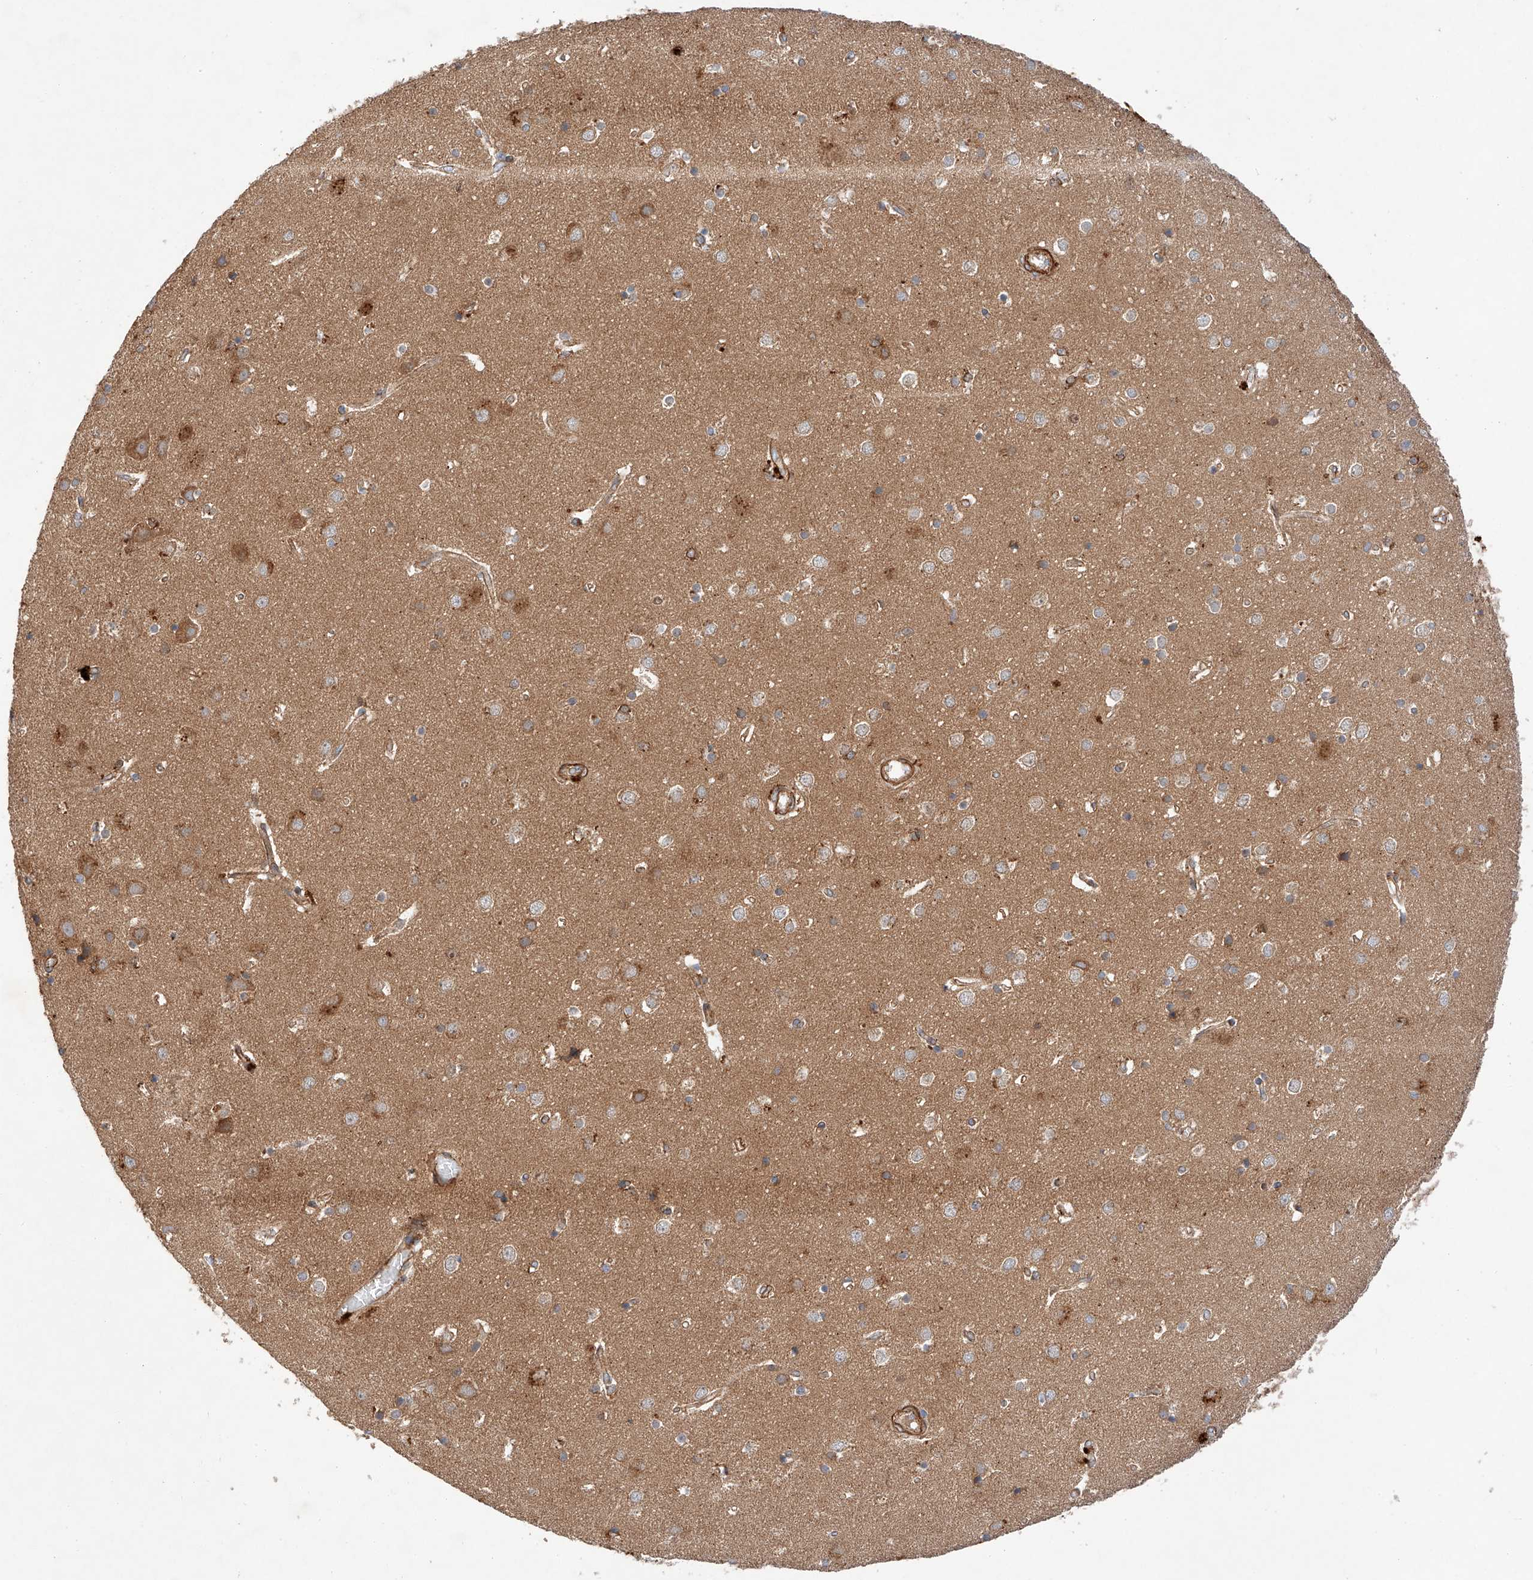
{"staining": {"intensity": "moderate", "quantity": ">75%", "location": "cytoplasmic/membranous"}, "tissue": "cerebral cortex", "cell_type": "Endothelial cells", "image_type": "normal", "snomed": [{"axis": "morphology", "description": "Normal tissue, NOS"}, {"axis": "topography", "description": "Cerebral cortex"}], "caption": "Endothelial cells reveal moderate cytoplasmic/membranous staining in about >75% of cells in benign cerebral cortex.", "gene": "RAB23", "patient": {"sex": "male", "age": 54}}